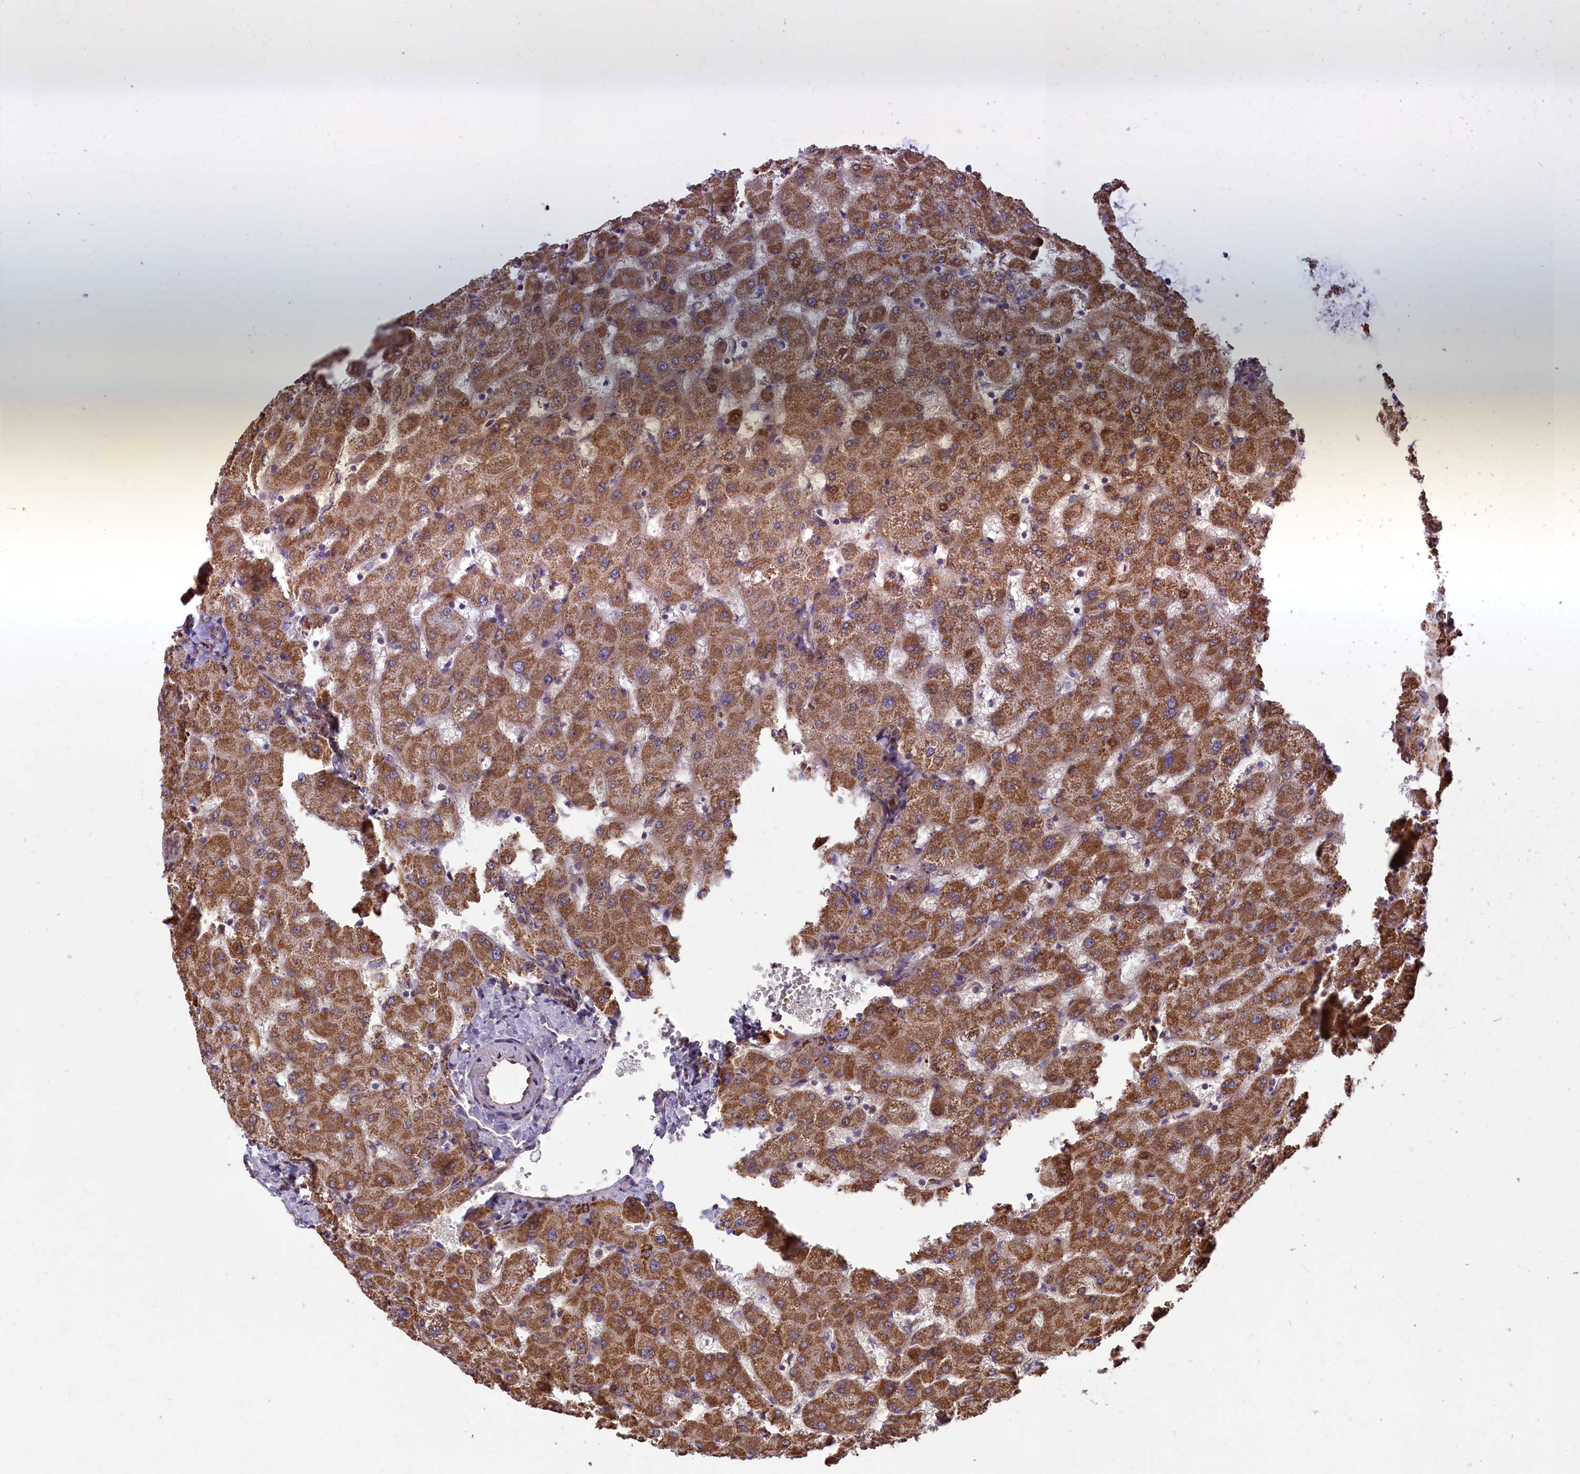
{"staining": {"intensity": "weak", "quantity": ">75%", "location": "cytoplasmic/membranous"}, "tissue": "liver", "cell_type": "Cholangiocytes", "image_type": "normal", "snomed": [{"axis": "morphology", "description": "Normal tissue, NOS"}, {"axis": "topography", "description": "Liver"}], "caption": "Weak cytoplasmic/membranous expression is identified in approximately >75% of cholangiocytes in unremarkable liver.", "gene": "ACAD8", "patient": {"sex": "female", "age": 63}}